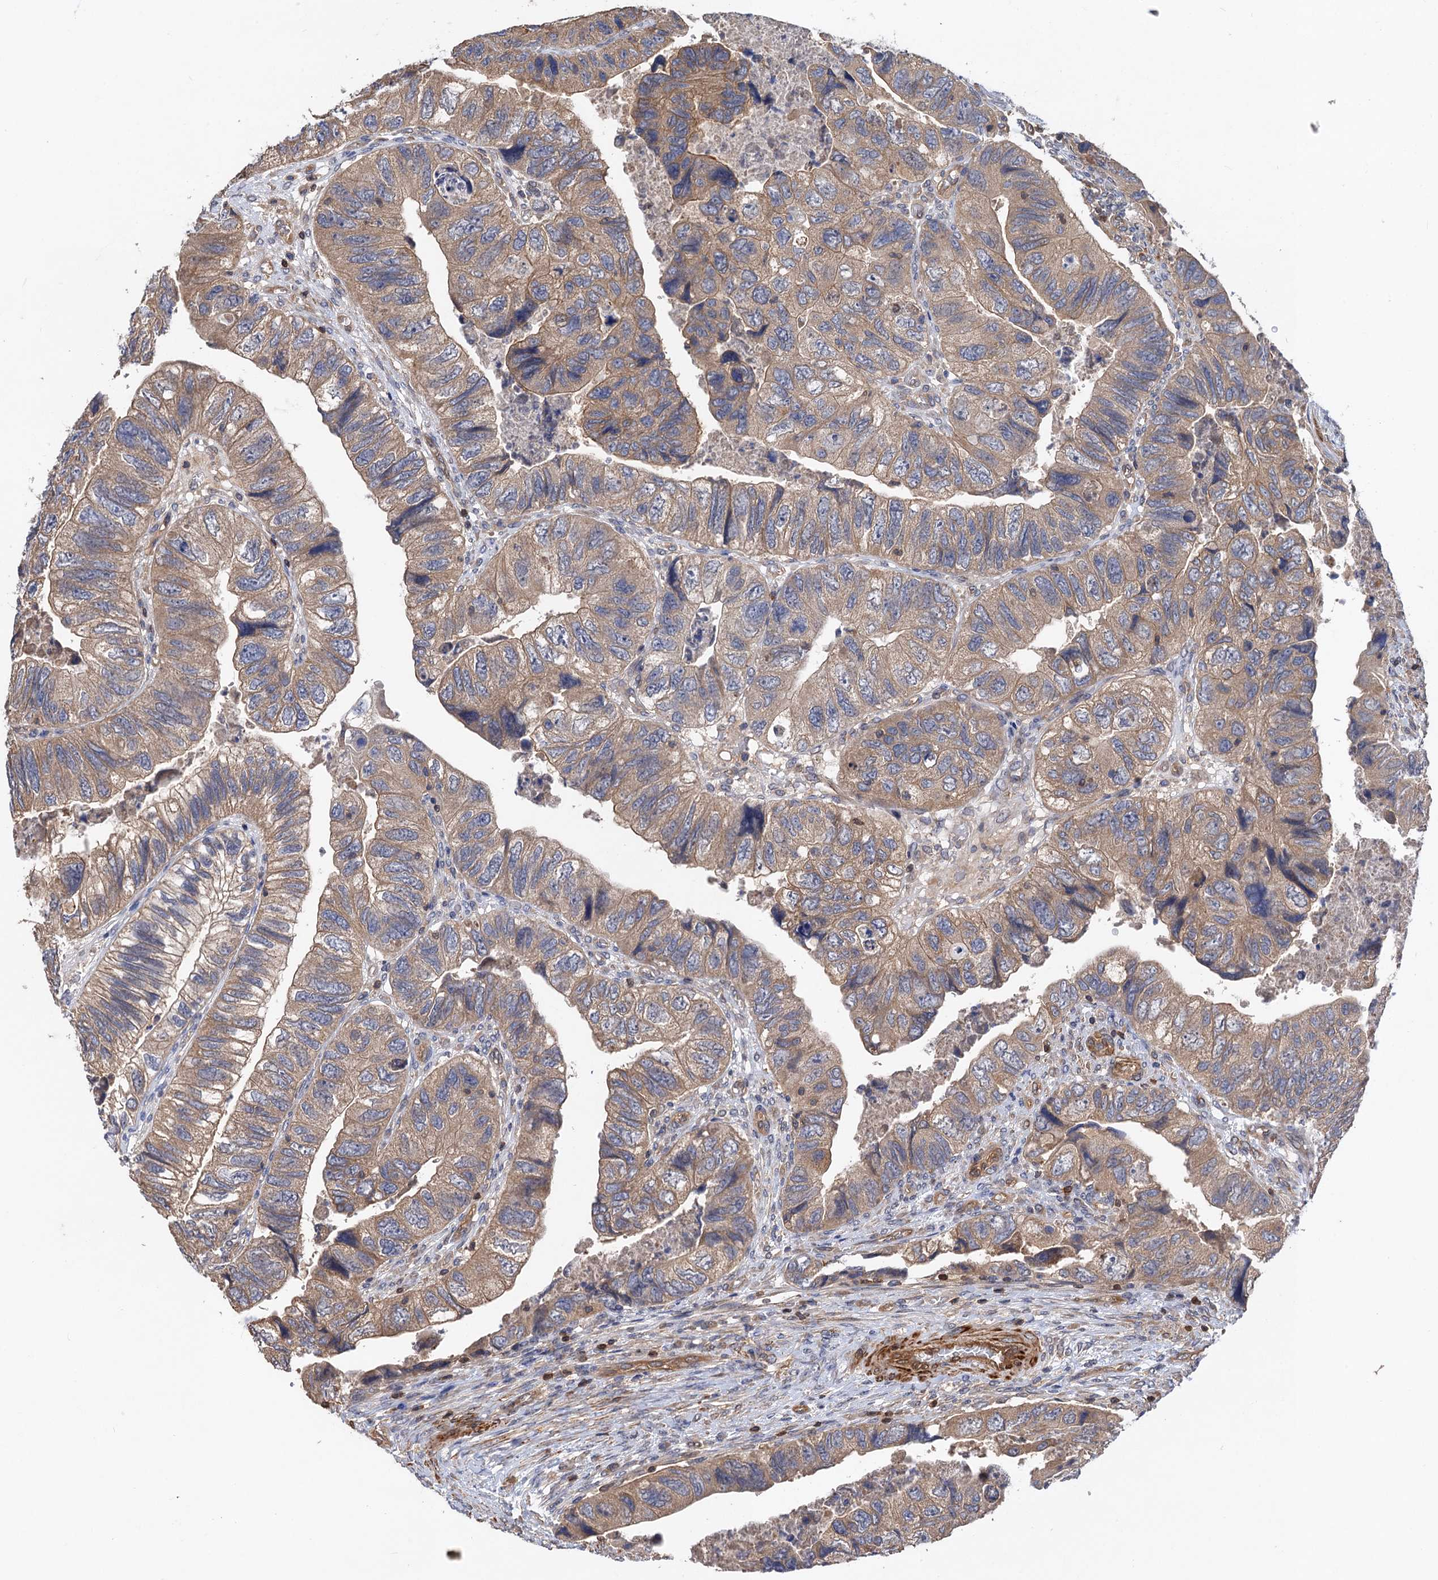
{"staining": {"intensity": "weak", "quantity": ">75%", "location": "cytoplasmic/membranous"}, "tissue": "colorectal cancer", "cell_type": "Tumor cells", "image_type": "cancer", "snomed": [{"axis": "morphology", "description": "Adenocarcinoma, NOS"}, {"axis": "topography", "description": "Rectum"}], "caption": "Immunohistochemical staining of human colorectal cancer demonstrates low levels of weak cytoplasmic/membranous protein expression in about >75% of tumor cells.", "gene": "DGKA", "patient": {"sex": "male", "age": 63}}